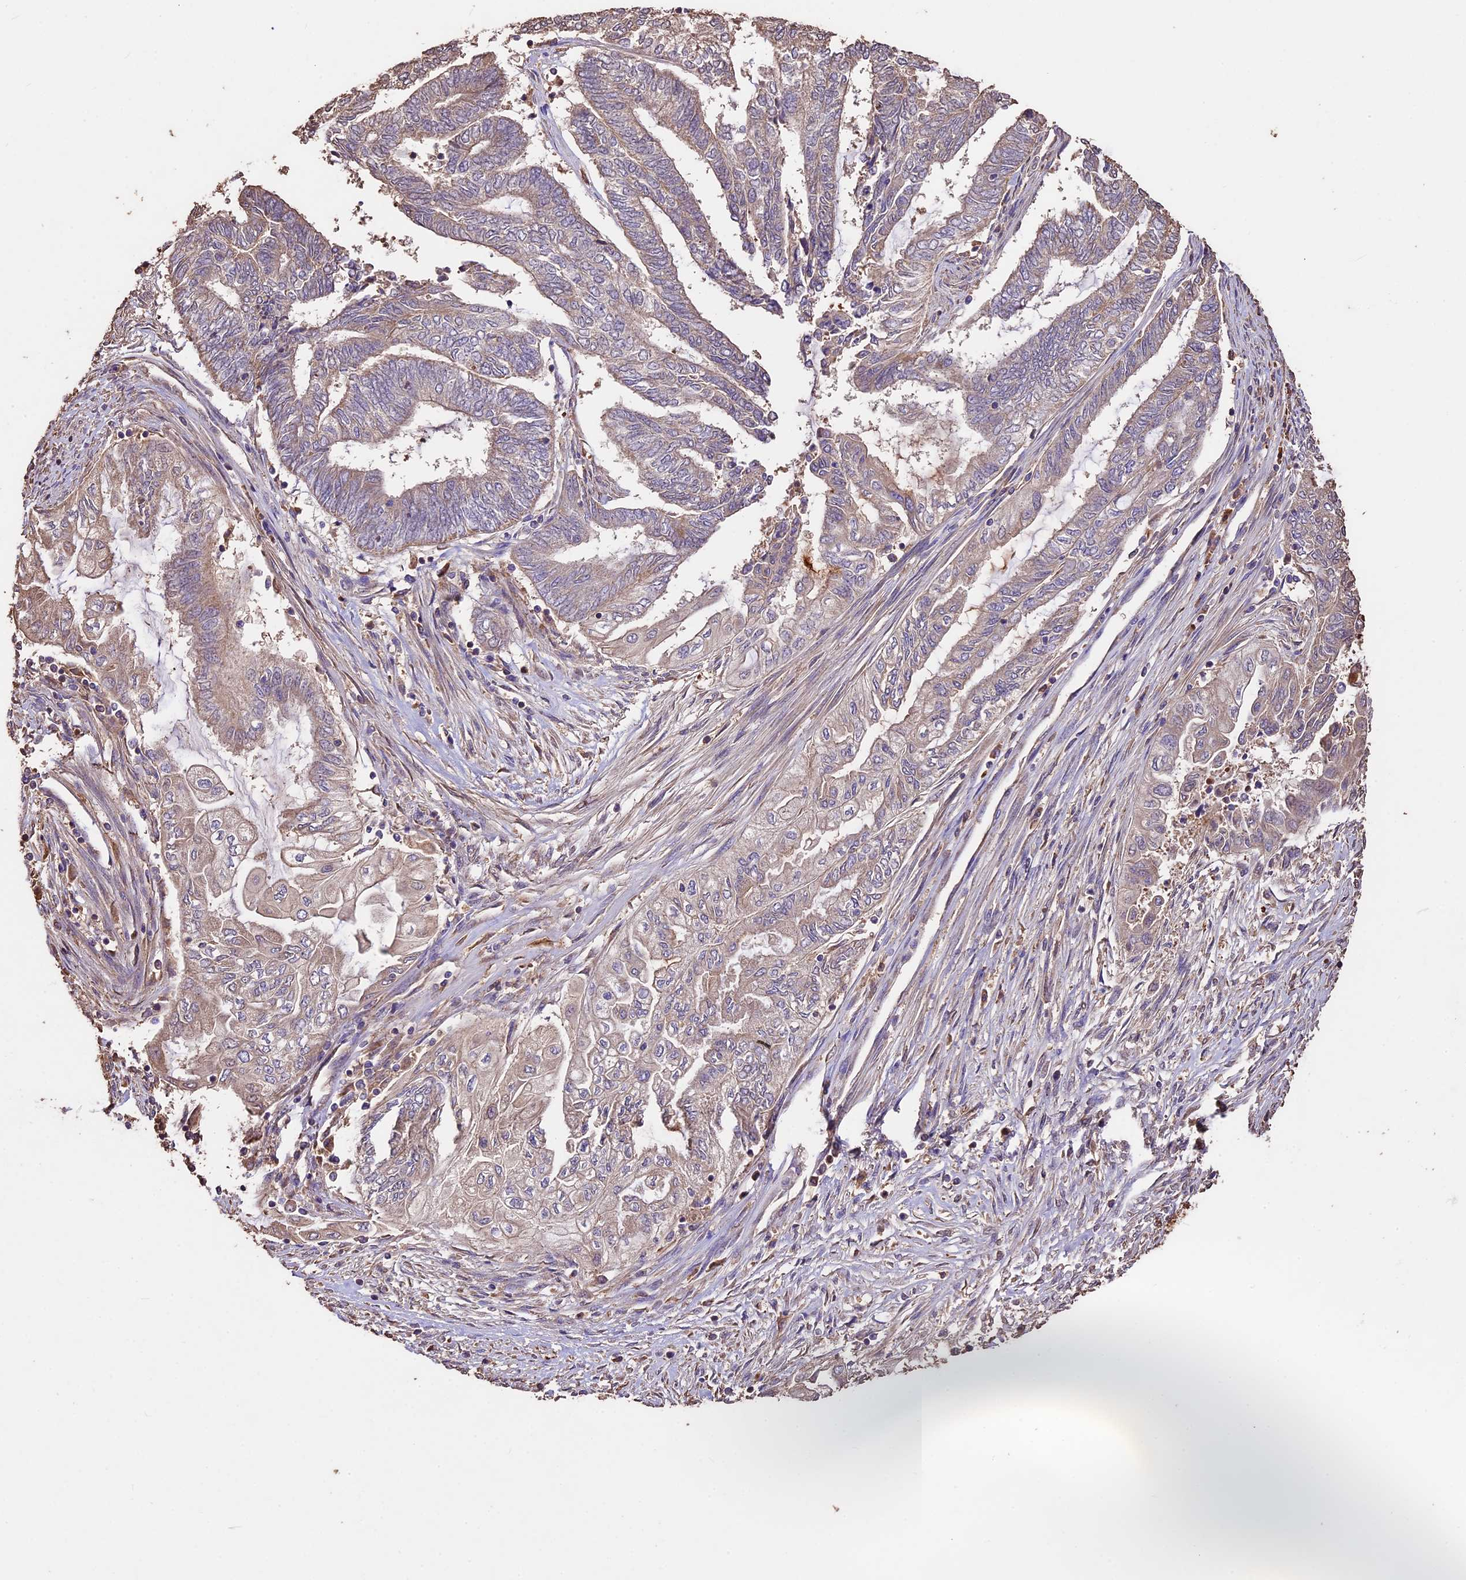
{"staining": {"intensity": "weak", "quantity": "25%-75%", "location": "cytoplasmic/membranous"}, "tissue": "endometrial cancer", "cell_type": "Tumor cells", "image_type": "cancer", "snomed": [{"axis": "morphology", "description": "Adenocarcinoma, NOS"}, {"axis": "topography", "description": "Uterus"}, {"axis": "topography", "description": "Endometrium"}], "caption": "The image exhibits a brown stain indicating the presence of a protein in the cytoplasmic/membranous of tumor cells in adenocarcinoma (endometrial).", "gene": "CRLF1", "patient": {"sex": "female", "age": 70}}